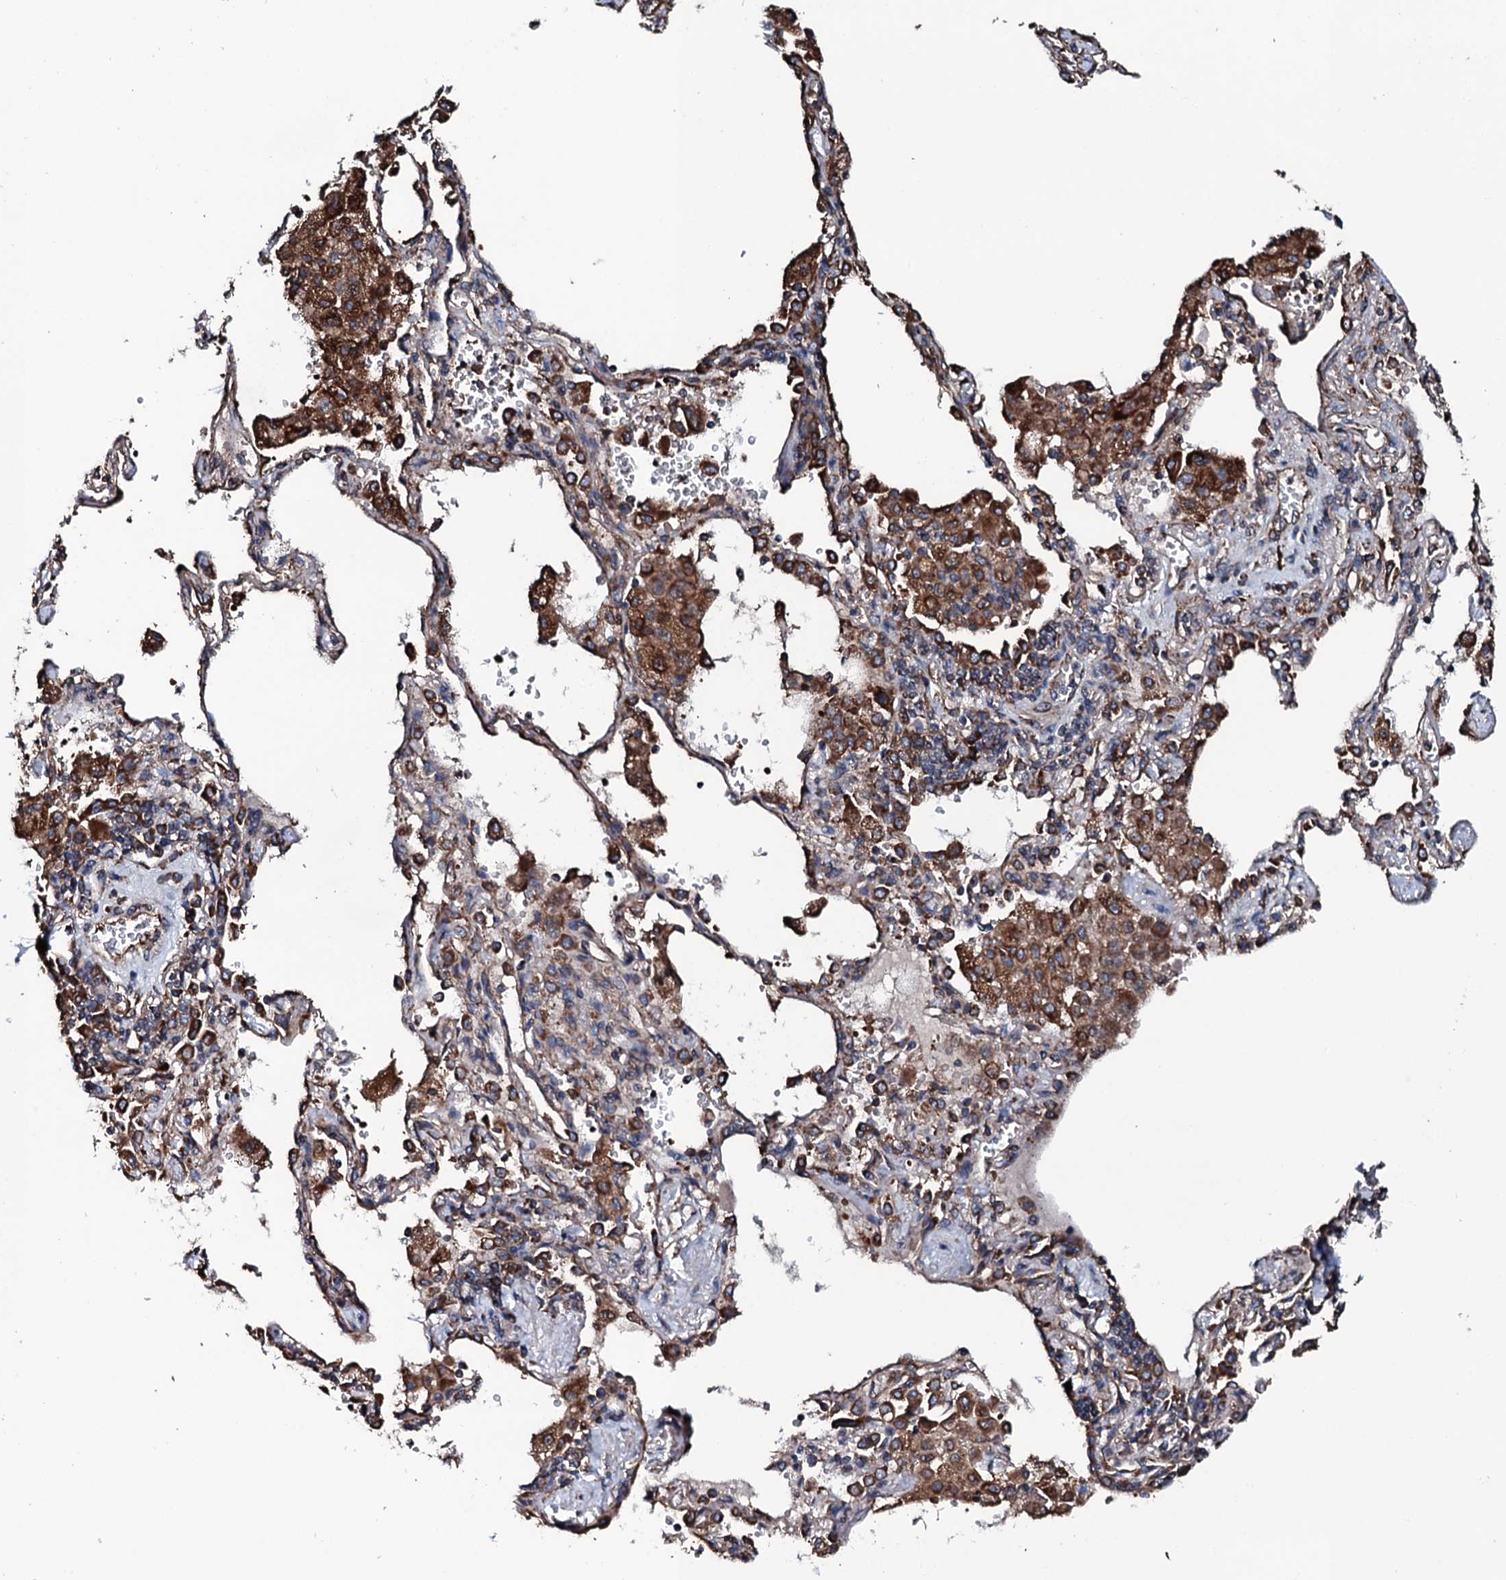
{"staining": {"intensity": "moderate", "quantity": ">75%", "location": "cytoplasmic/membranous"}, "tissue": "lung cancer", "cell_type": "Tumor cells", "image_type": "cancer", "snomed": [{"axis": "morphology", "description": "Squamous cell carcinoma, NOS"}, {"axis": "topography", "description": "Lung"}], "caption": "Immunohistochemistry (IHC) photomicrograph of neoplastic tissue: lung cancer stained using IHC exhibits medium levels of moderate protein expression localized specifically in the cytoplasmic/membranous of tumor cells, appearing as a cytoplasmic/membranous brown color.", "gene": "RAB12", "patient": {"sex": "female", "age": 73}}